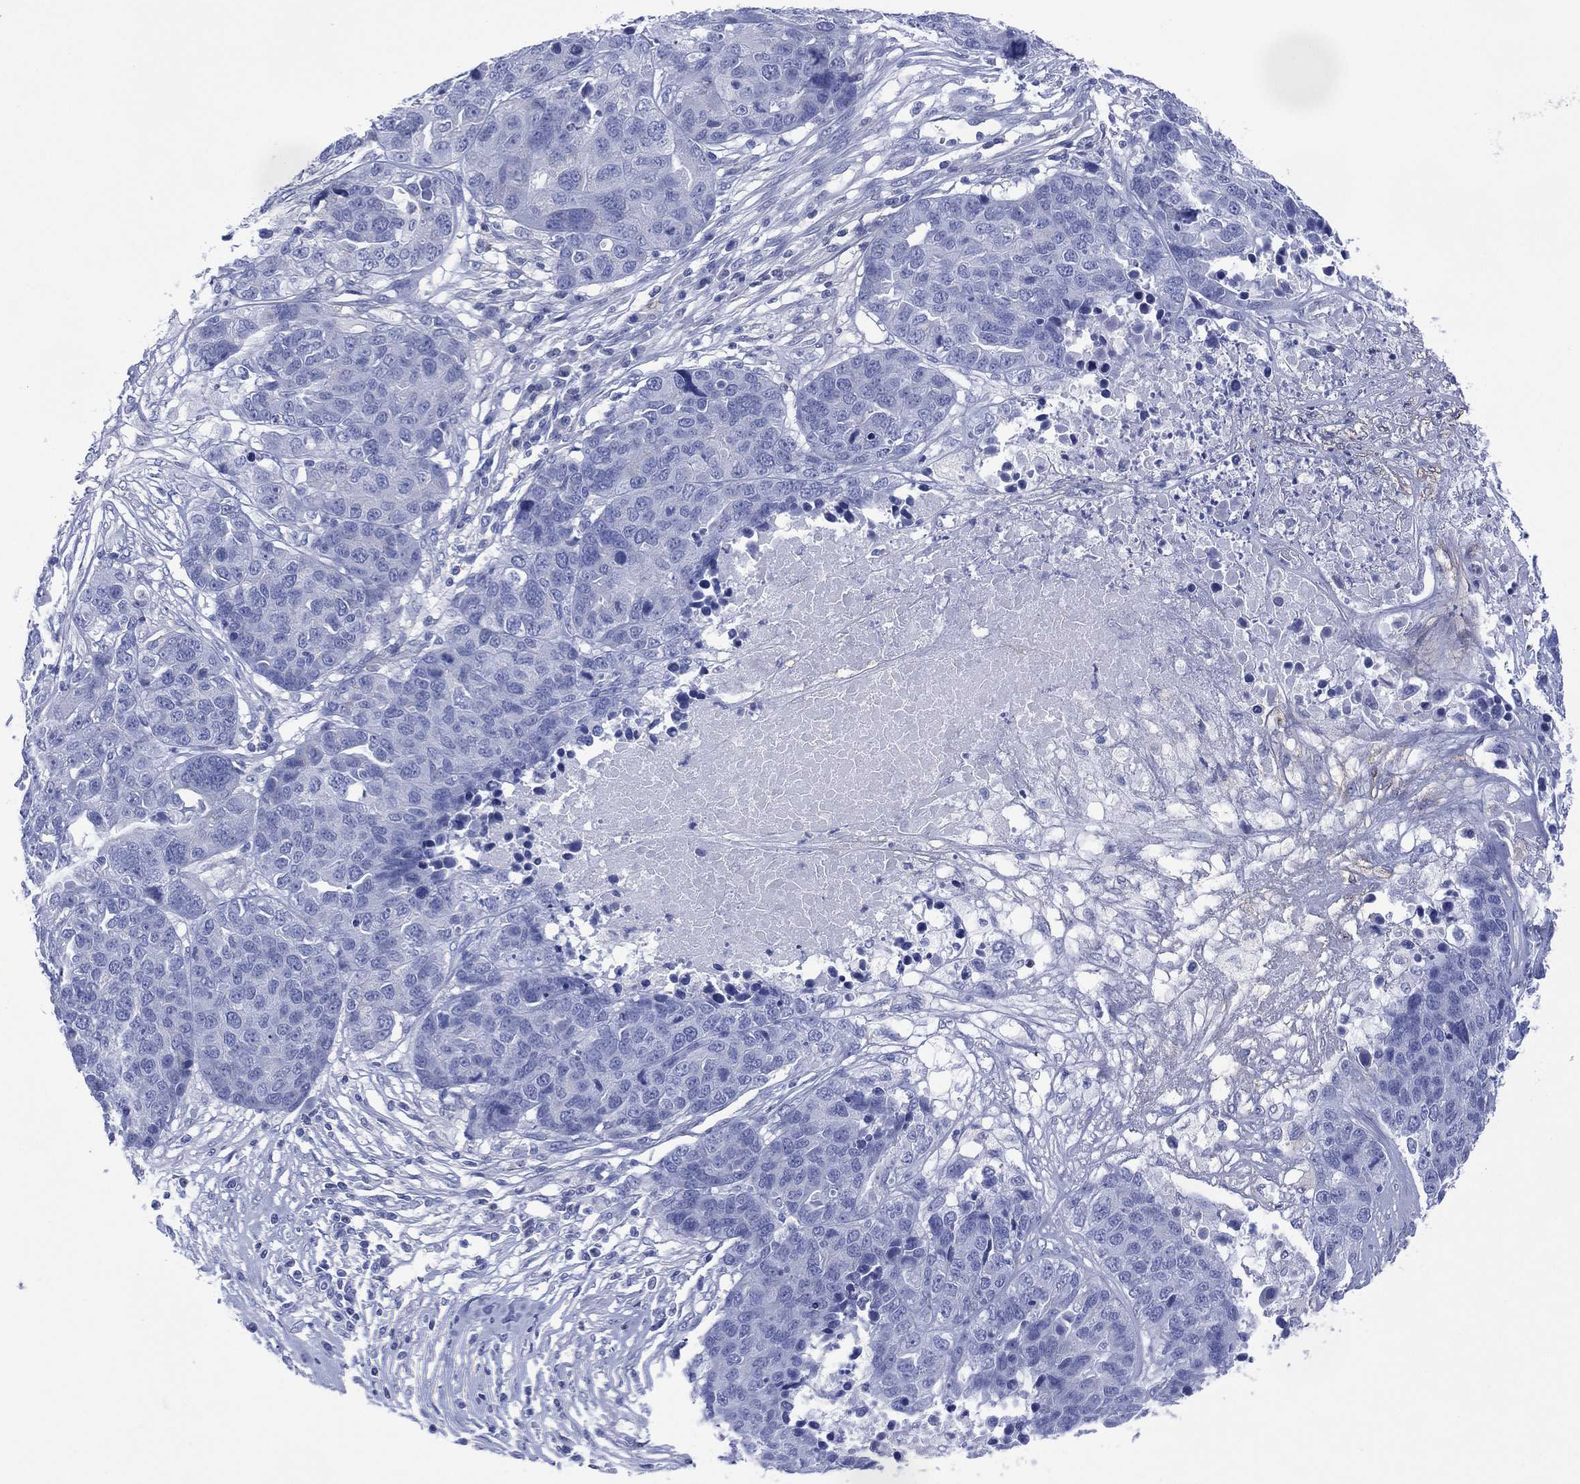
{"staining": {"intensity": "negative", "quantity": "none", "location": "none"}, "tissue": "ovarian cancer", "cell_type": "Tumor cells", "image_type": "cancer", "snomed": [{"axis": "morphology", "description": "Cystadenocarcinoma, serous, NOS"}, {"axis": "topography", "description": "Ovary"}], "caption": "Immunohistochemistry of ovarian serous cystadenocarcinoma reveals no positivity in tumor cells.", "gene": "DPP4", "patient": {"sex": "female", "age": 87}}